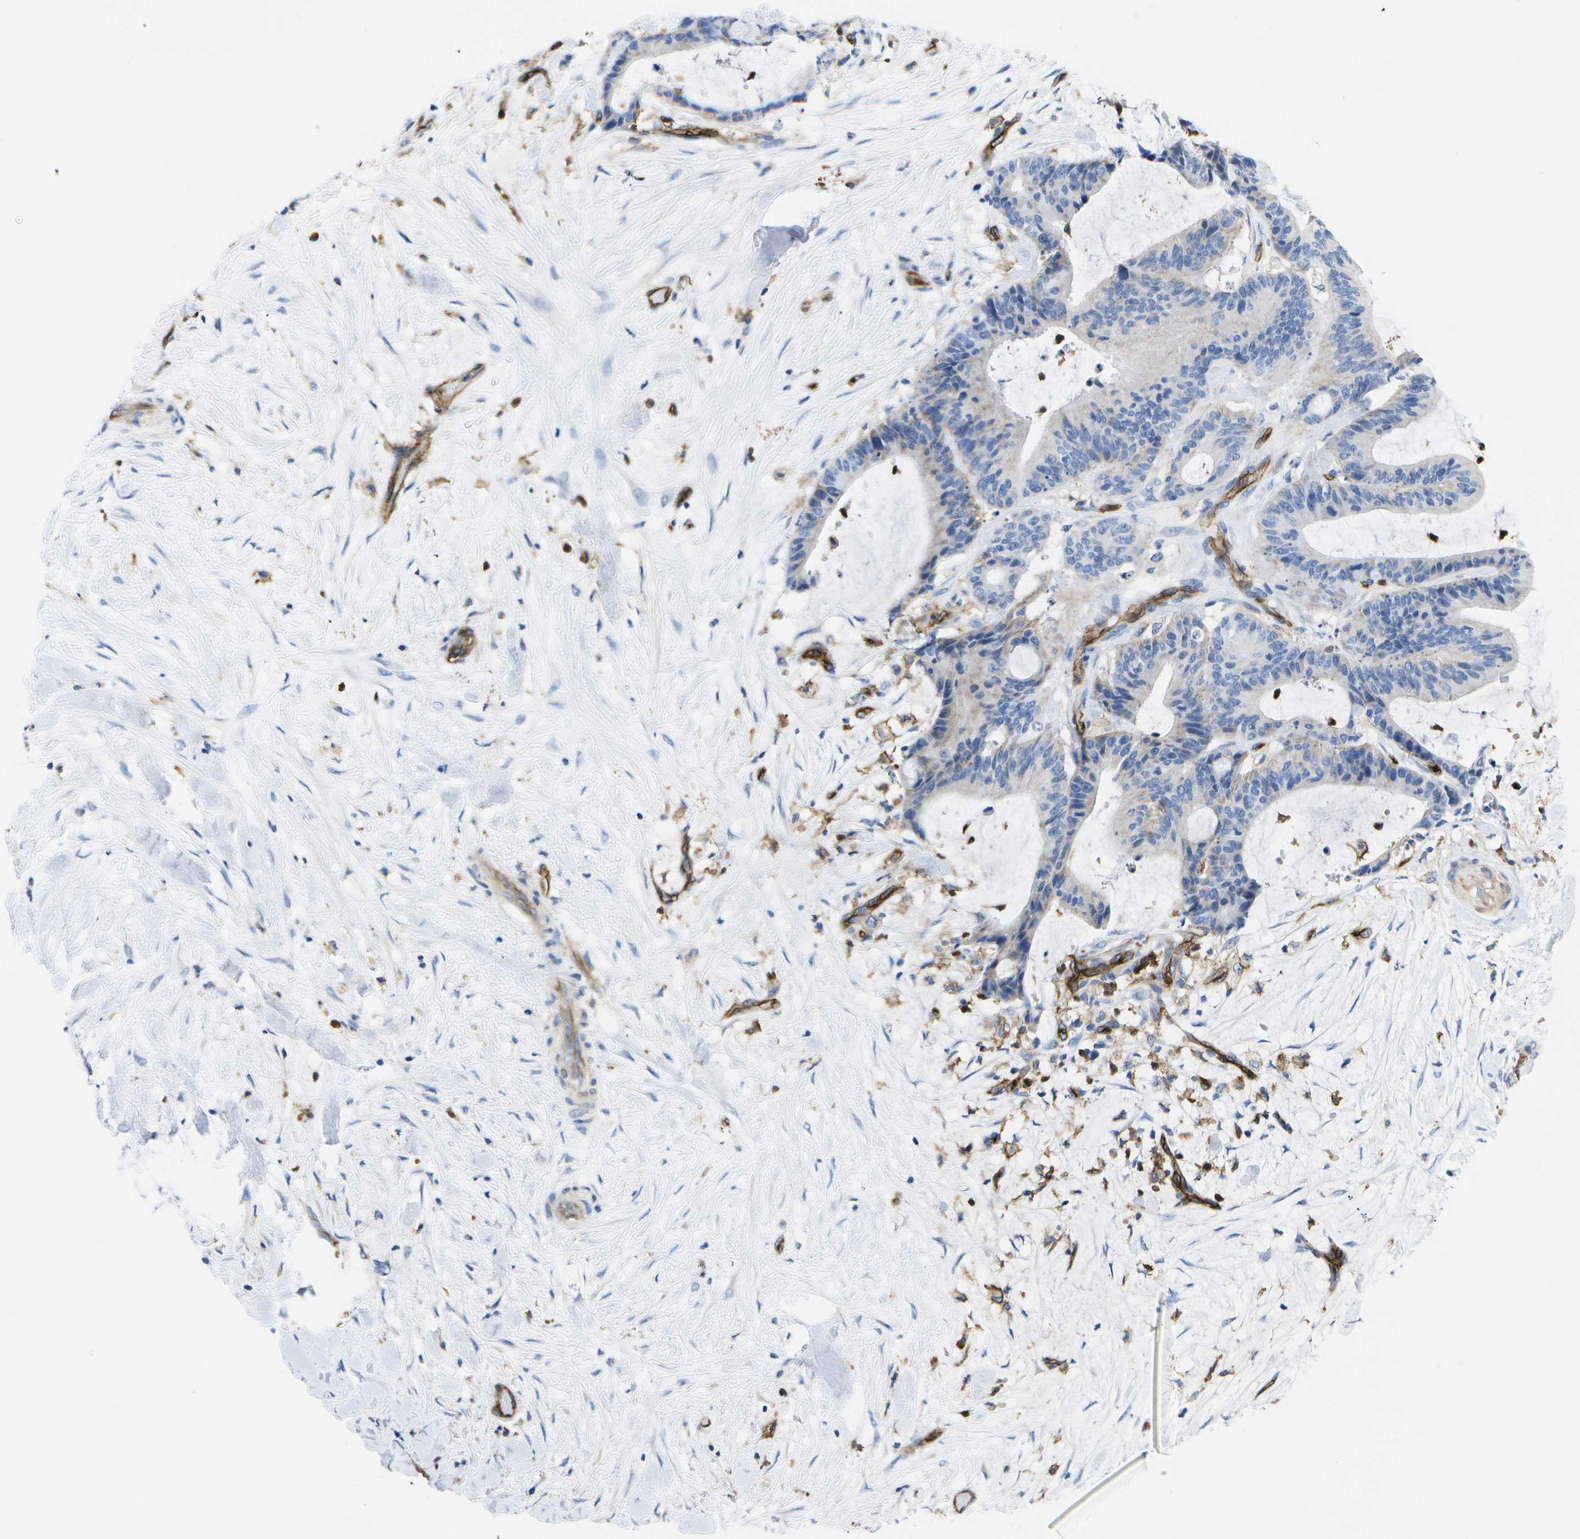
{"staining": {"intensity": "negative", "quantity": "none", "location": "none"}, "tissue": "liver cancer", "cell_type": "Tumor cells", "image_type": "cancer", "snomed": [{"axis": "morphology", "description": "Cholangiocarcinoma"}, {"axis": "topography", "description": "Liver"}], "caption": "Immunohistochemical staining of liver cholangiocarcinoma displays no significant staining in tumor cells.", "gene": "DYSF", "patient": {"sex": "female", "age": 73}}